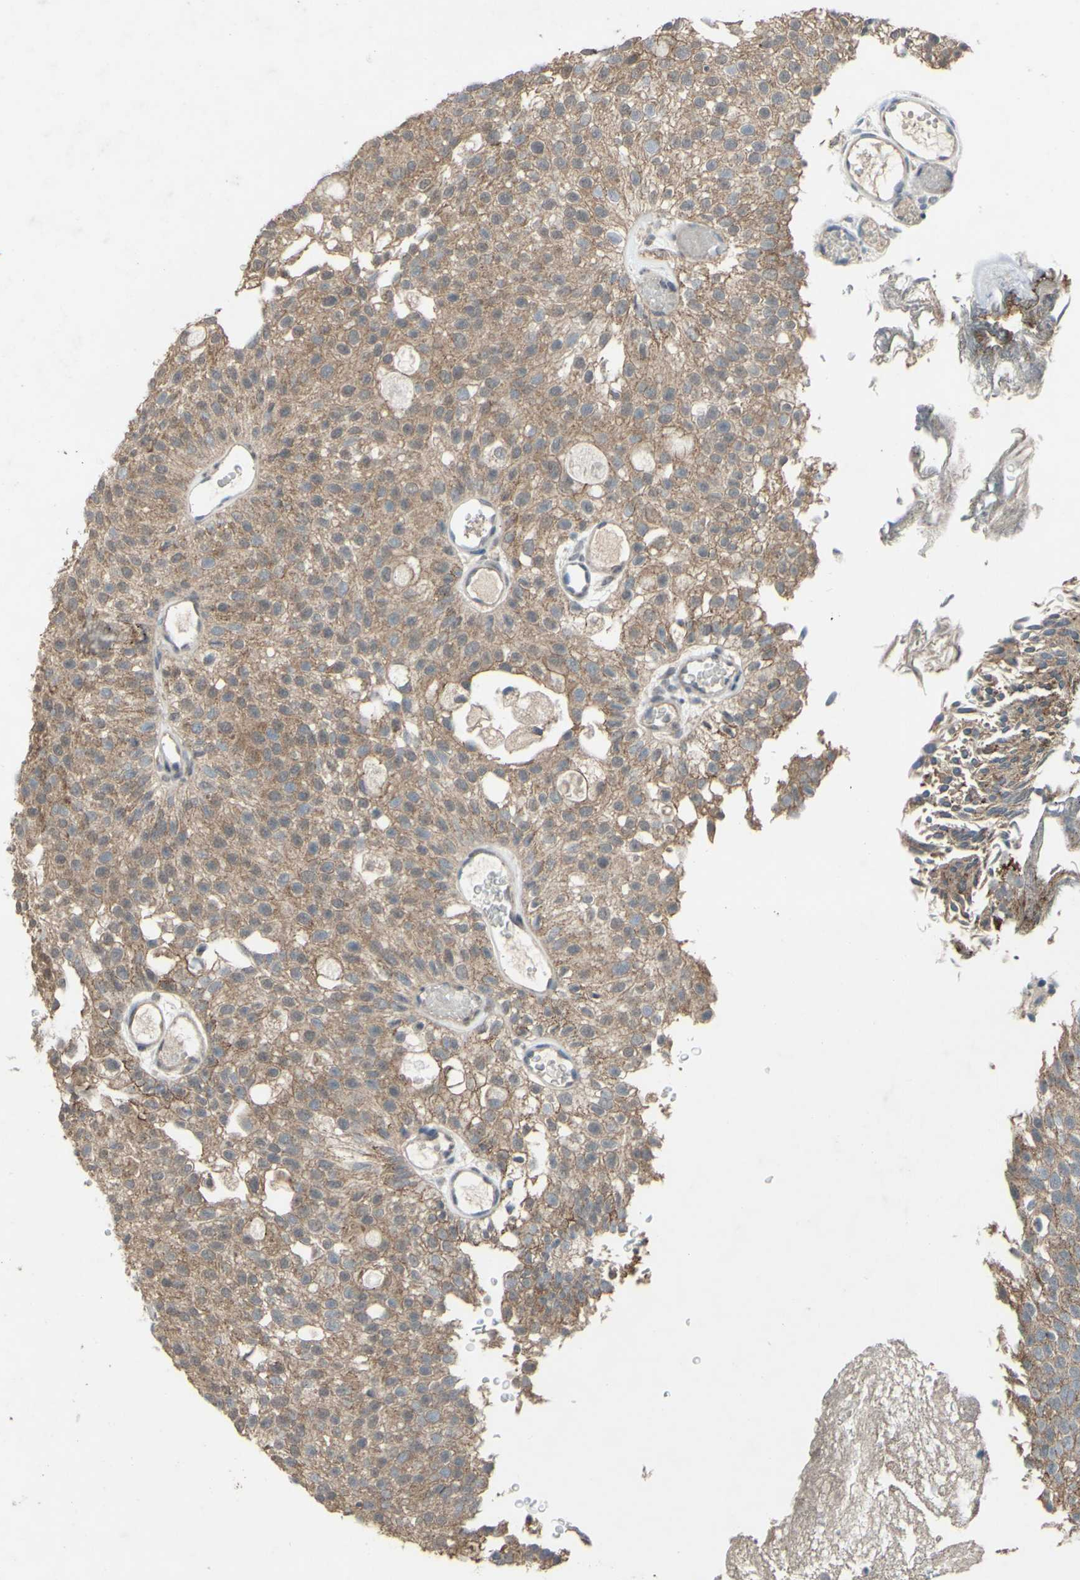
{"staining": {"intensity": "moderate", "quantity": ">75%", "location": "cytoplasmic/membranous"}, "tissue": "urothelial cancer", "cell_type": "Tumor cells", "image_type": "cancer", "snomed": [{"axis": "morphology", "description": "Urothelial carcinoma, Low grade"}, {"axis": "topography", "description": "Urinary bladder"}], "caption": "Low-grade urothelial carcinoma stained with immunohistochemistry (IHC) exhibits moderate cytoplasmic/membranous positivity in about >75% of tumor cells. The staining was performed using DAB (3,3'-diaminobenzidine) to visualize the protein expression in brown, while the nuclei were stained in blue with hematoxylin (Magnification: 20x).", "gene": "CDCP1", "patient": {"sex": "male", "age": 78}}